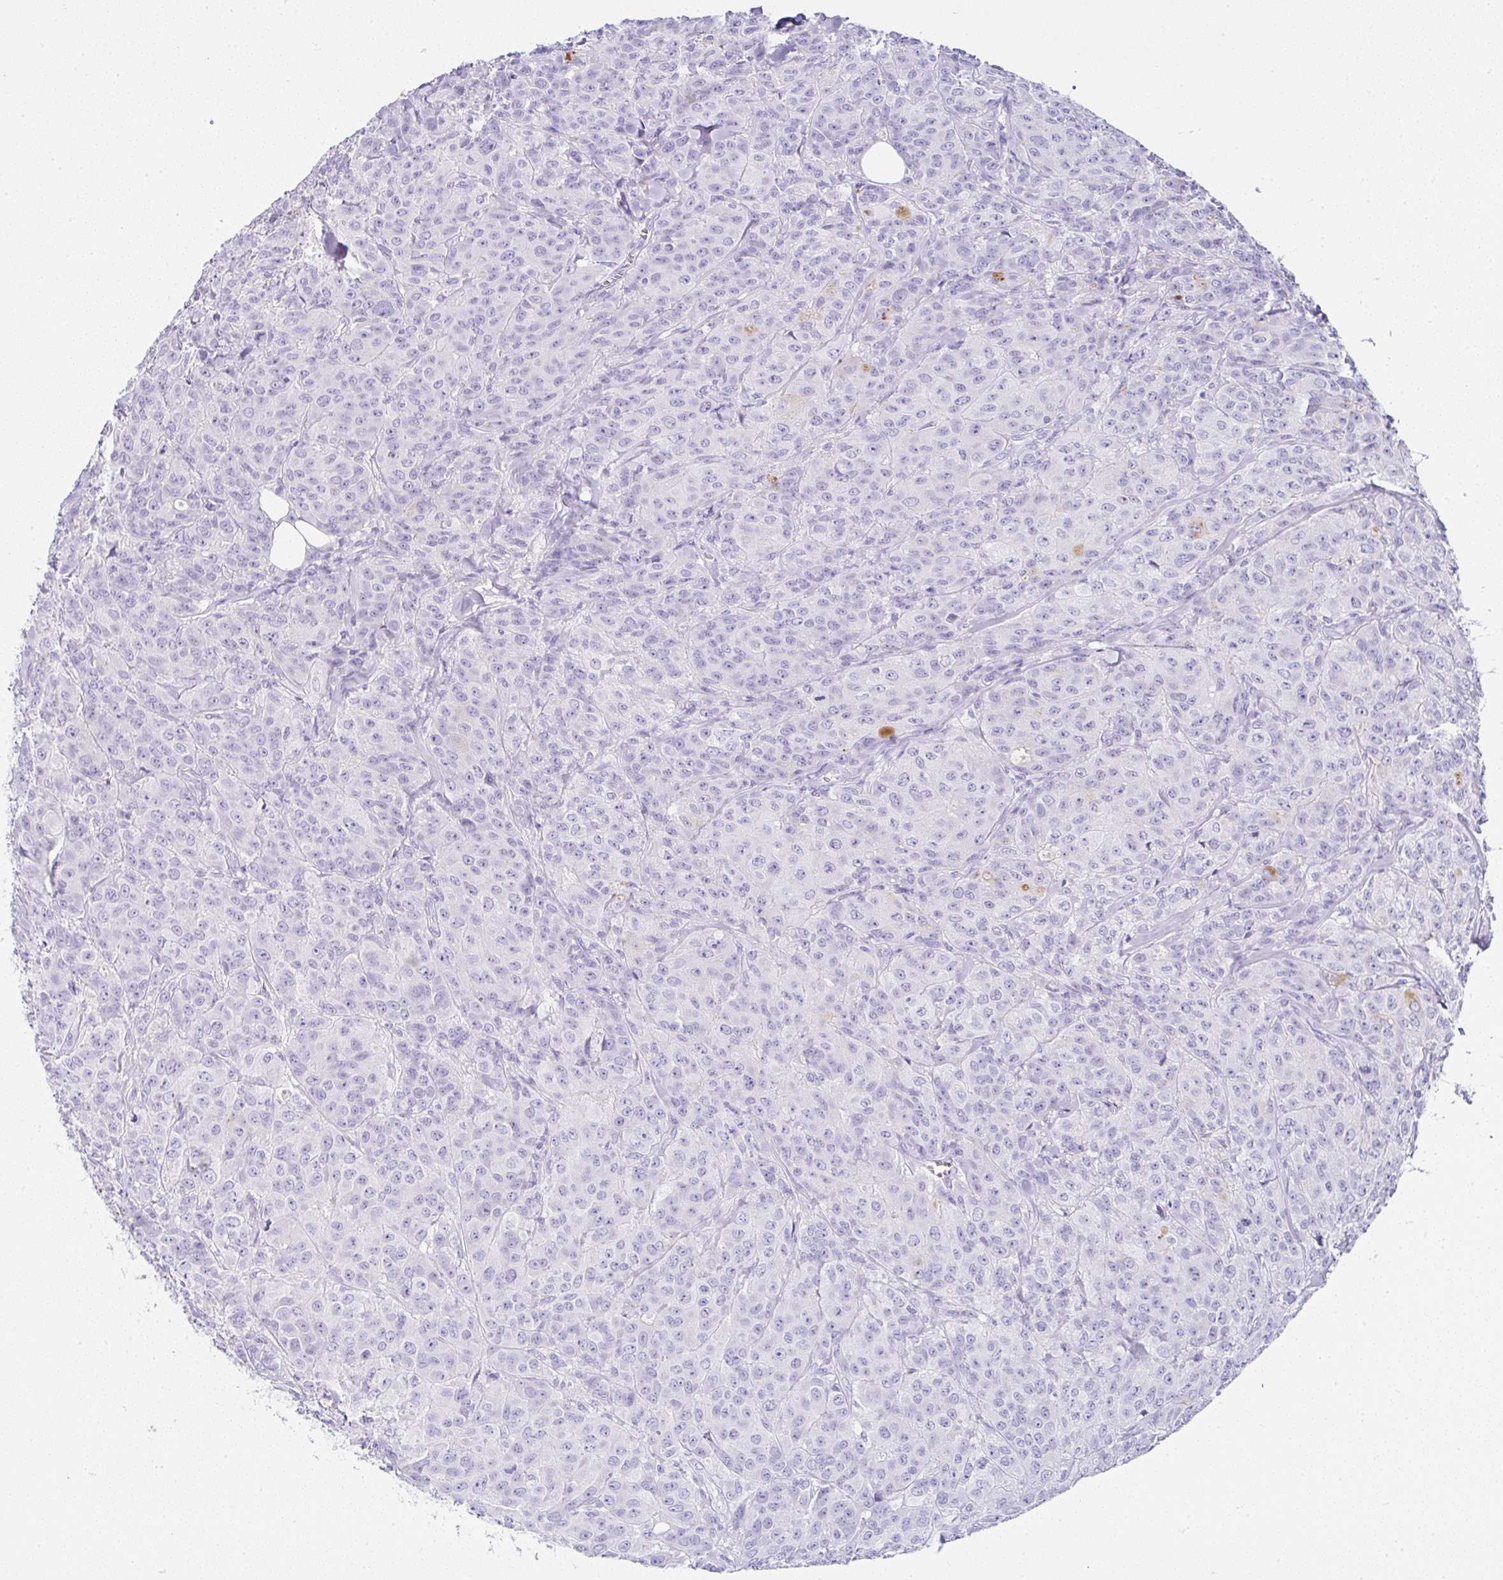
{"staining": {"intensity": "negative", "quantity": "none", "location": "none"}, "tissue": "breast cancer", "cell_type": "Tumor cells", "image_type": "cancer", "snomed": [{"axis": "morphology", "description": "Normal tissue, NOS"}, {"axis": "morphology", "description": "Duct carcinoma"}, {"axis": "topography", "description": "Breast"}], "caption": "IHC image of human breast cancer (invasive ductal carcinoma) stained for a protein (brown), which displays no expression in tumor cells.", "gene": "SERPINB3", "patient": {"sex": "female", "age": 43}}